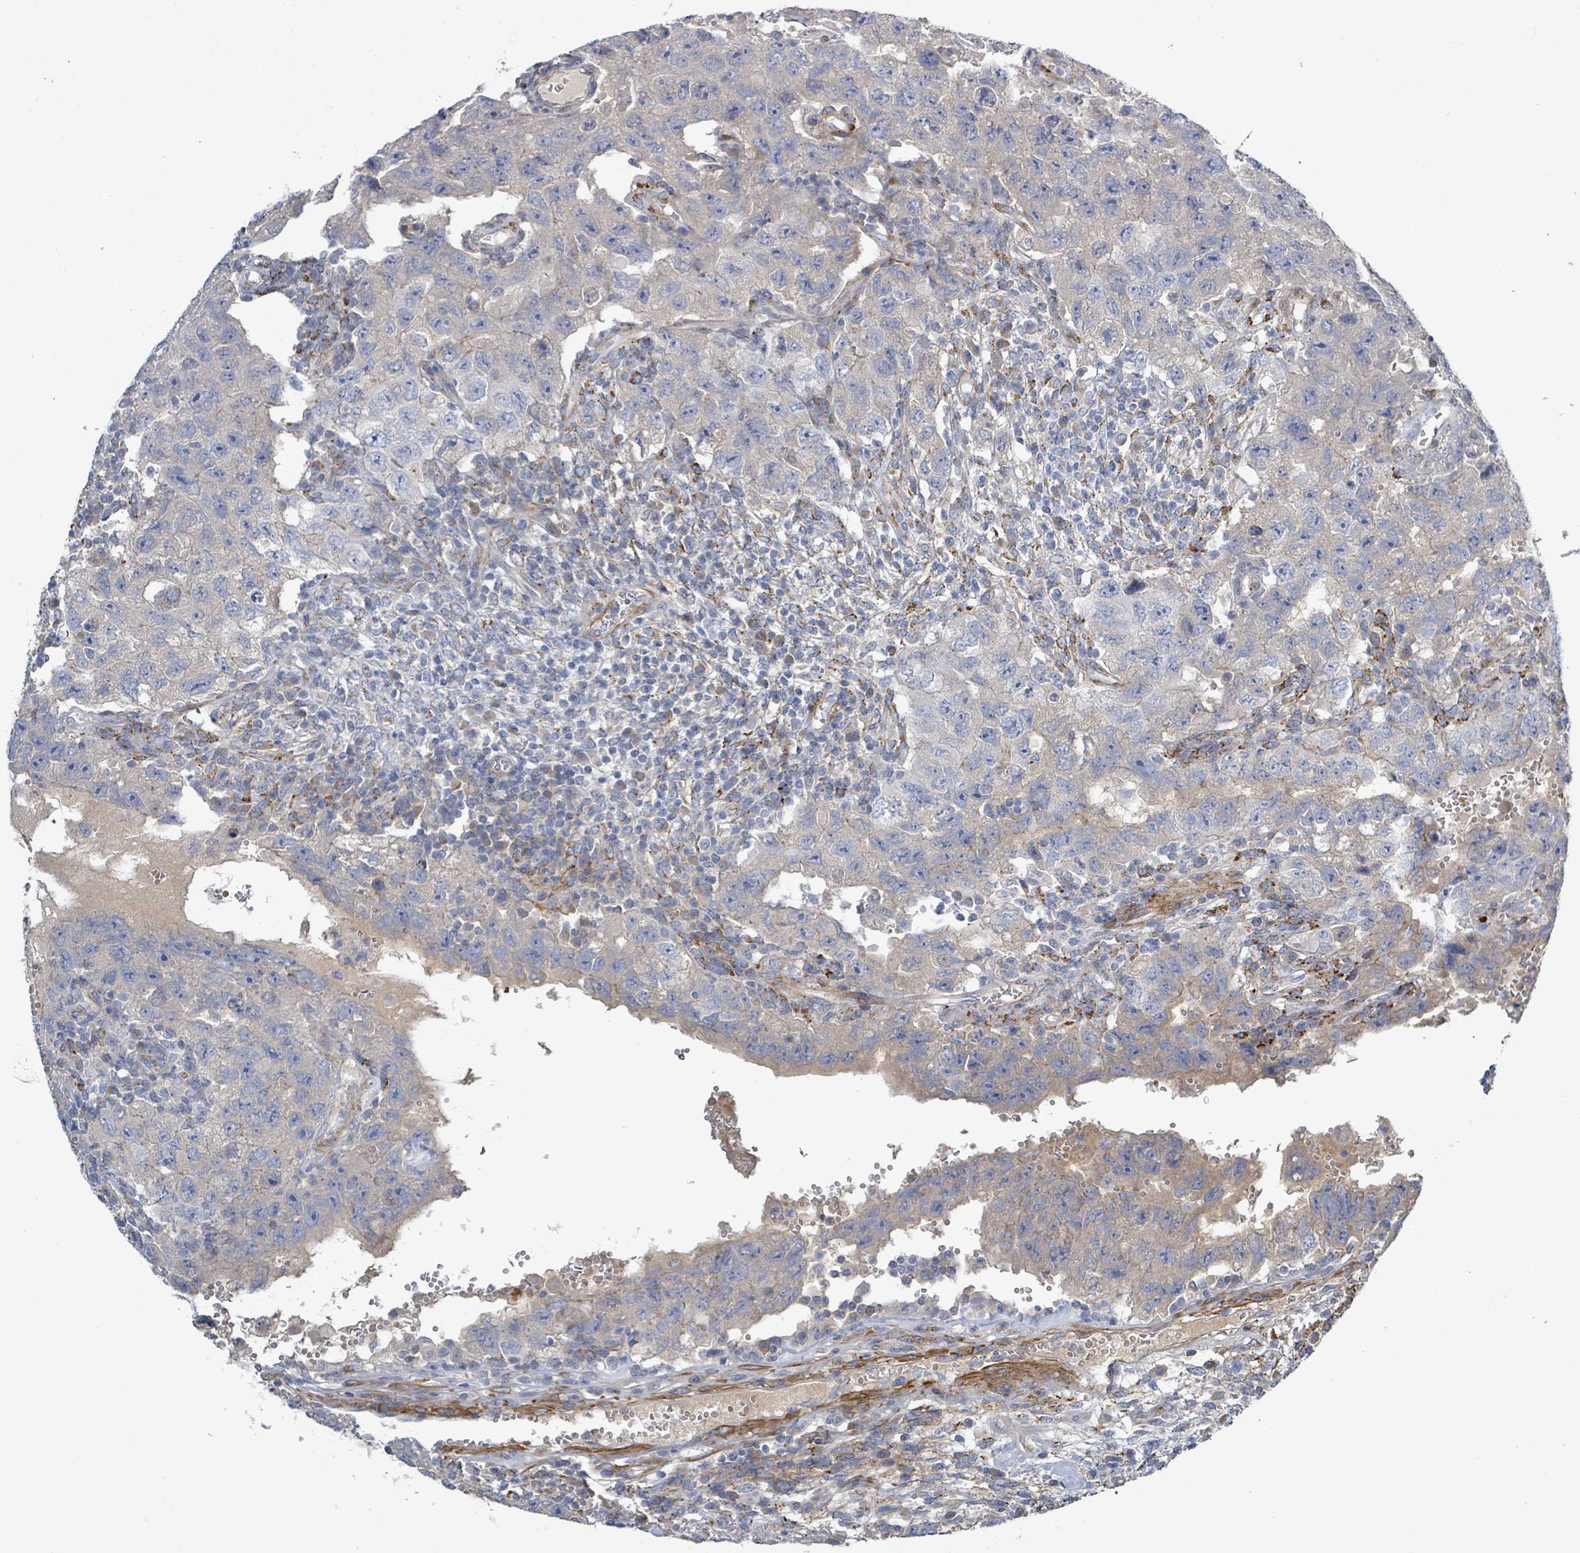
{"staining": {"intensity": "negative", "quantity": "none", "location": "none"}, "tissue": "testis cancer", "cell_type": "Tumor cells", "image_type": "cancer", "snomed": [{"axis": "morphology", "description": "Carcinoma, Embryonal, NOS"}, {"axis": "topography", "description": "Testis"}], "caption": "Tumor cells show no significant positivity in embryonal carcinoma (testis).", "gene": "DMRTC1B", "patient": {"sex": "male", "age": 26}}